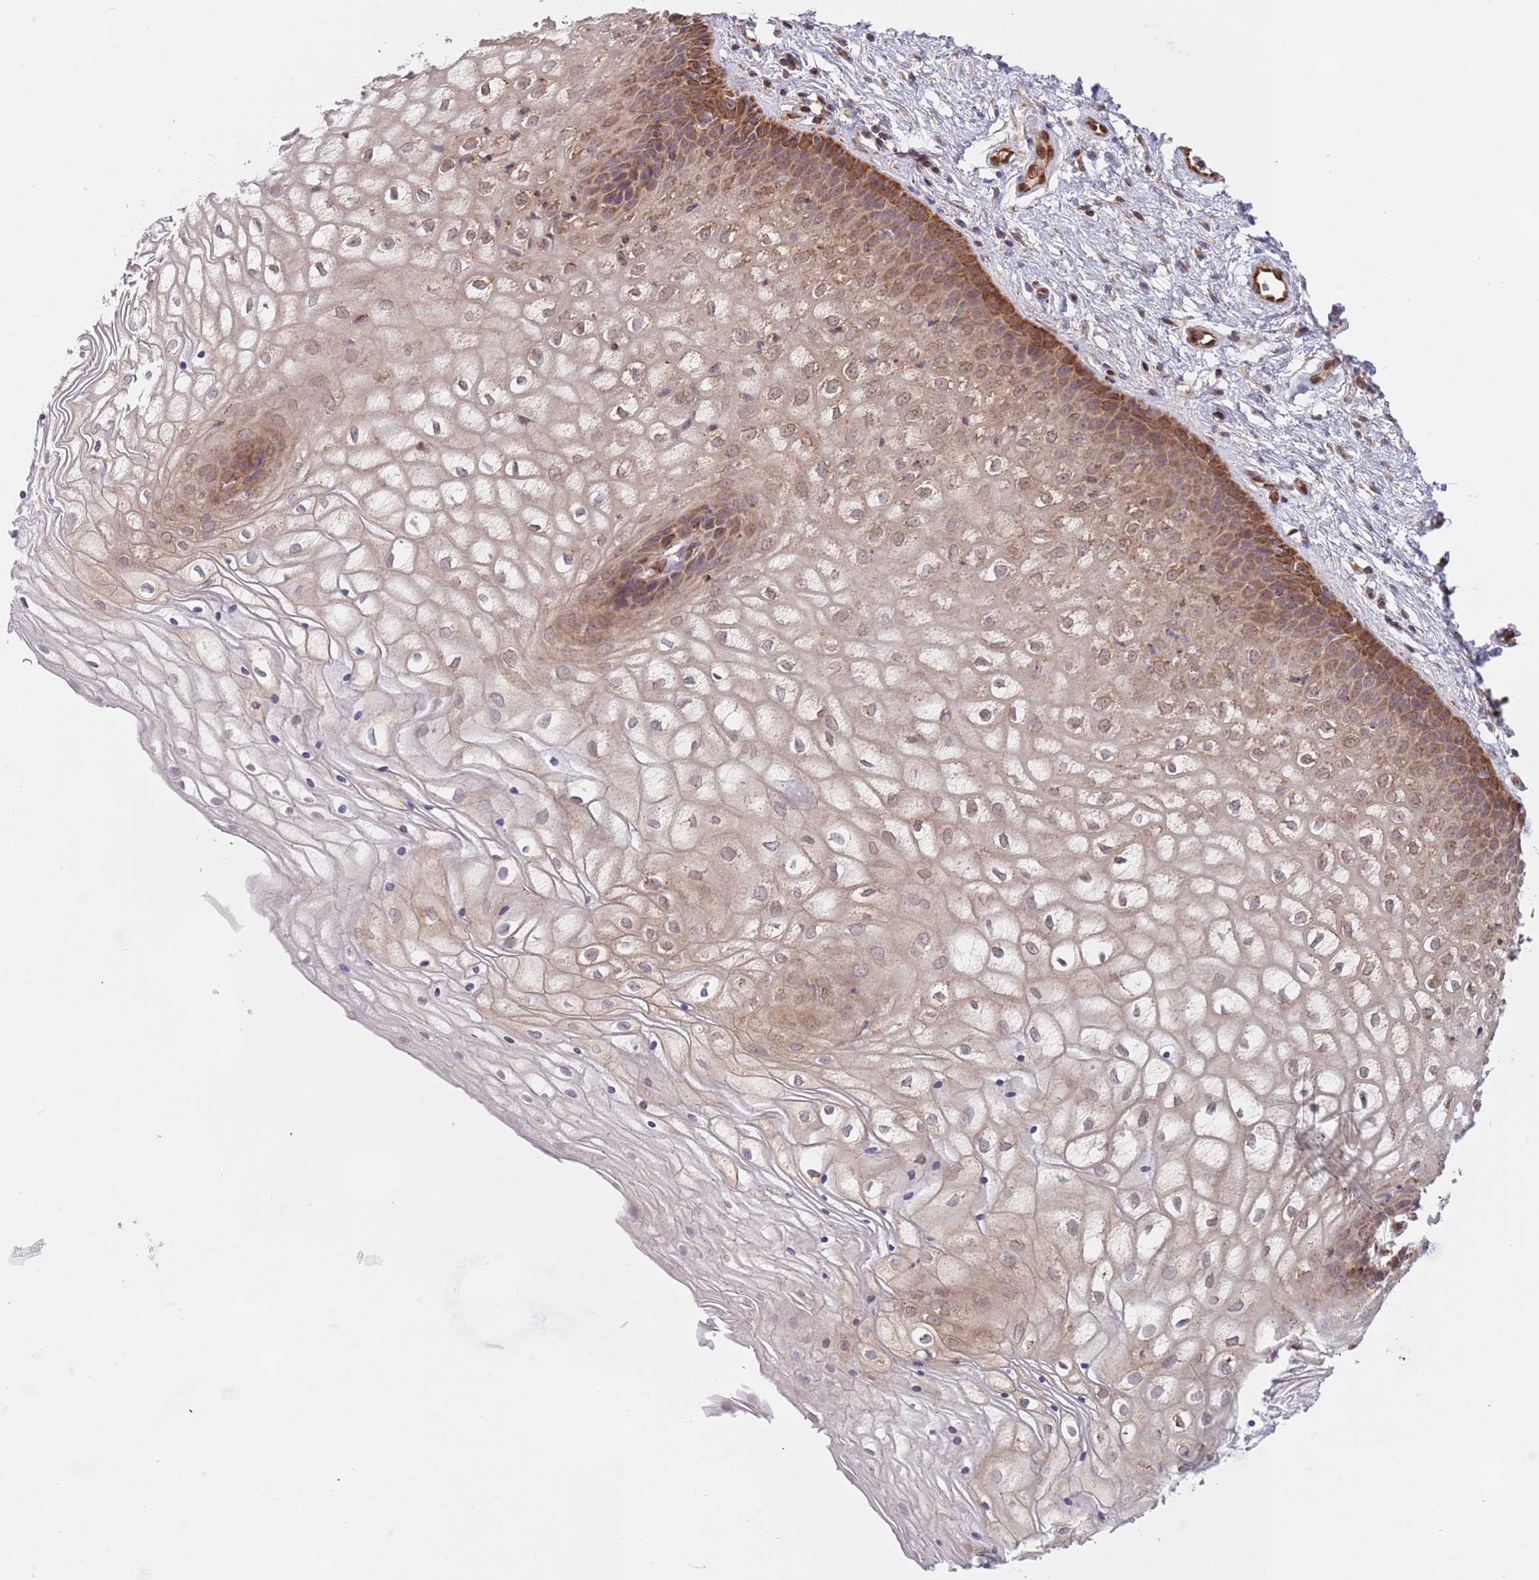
{"staining": {"intensity": "moderate", "quantity": "25%-75%", "location": "cytoplasmic/membranous"}, "tissue": "vagina", "cell_type": "Squamous epithelial cells", "image_type": "normal", "snomed": [{"axis": "morphology", "description": "Normal tissue, NOS"}, {"axis": "topography", "description": "Vagina"}], "caption": "Immunohistochemical staining of normal human vagina exhibits medium levels of moderate cytoplasmic/membranous expression in approximately 25%-75% of squamous epithelial cells.", "gene": "GUK1", "patient": {"sex": "female", "age": 34}}